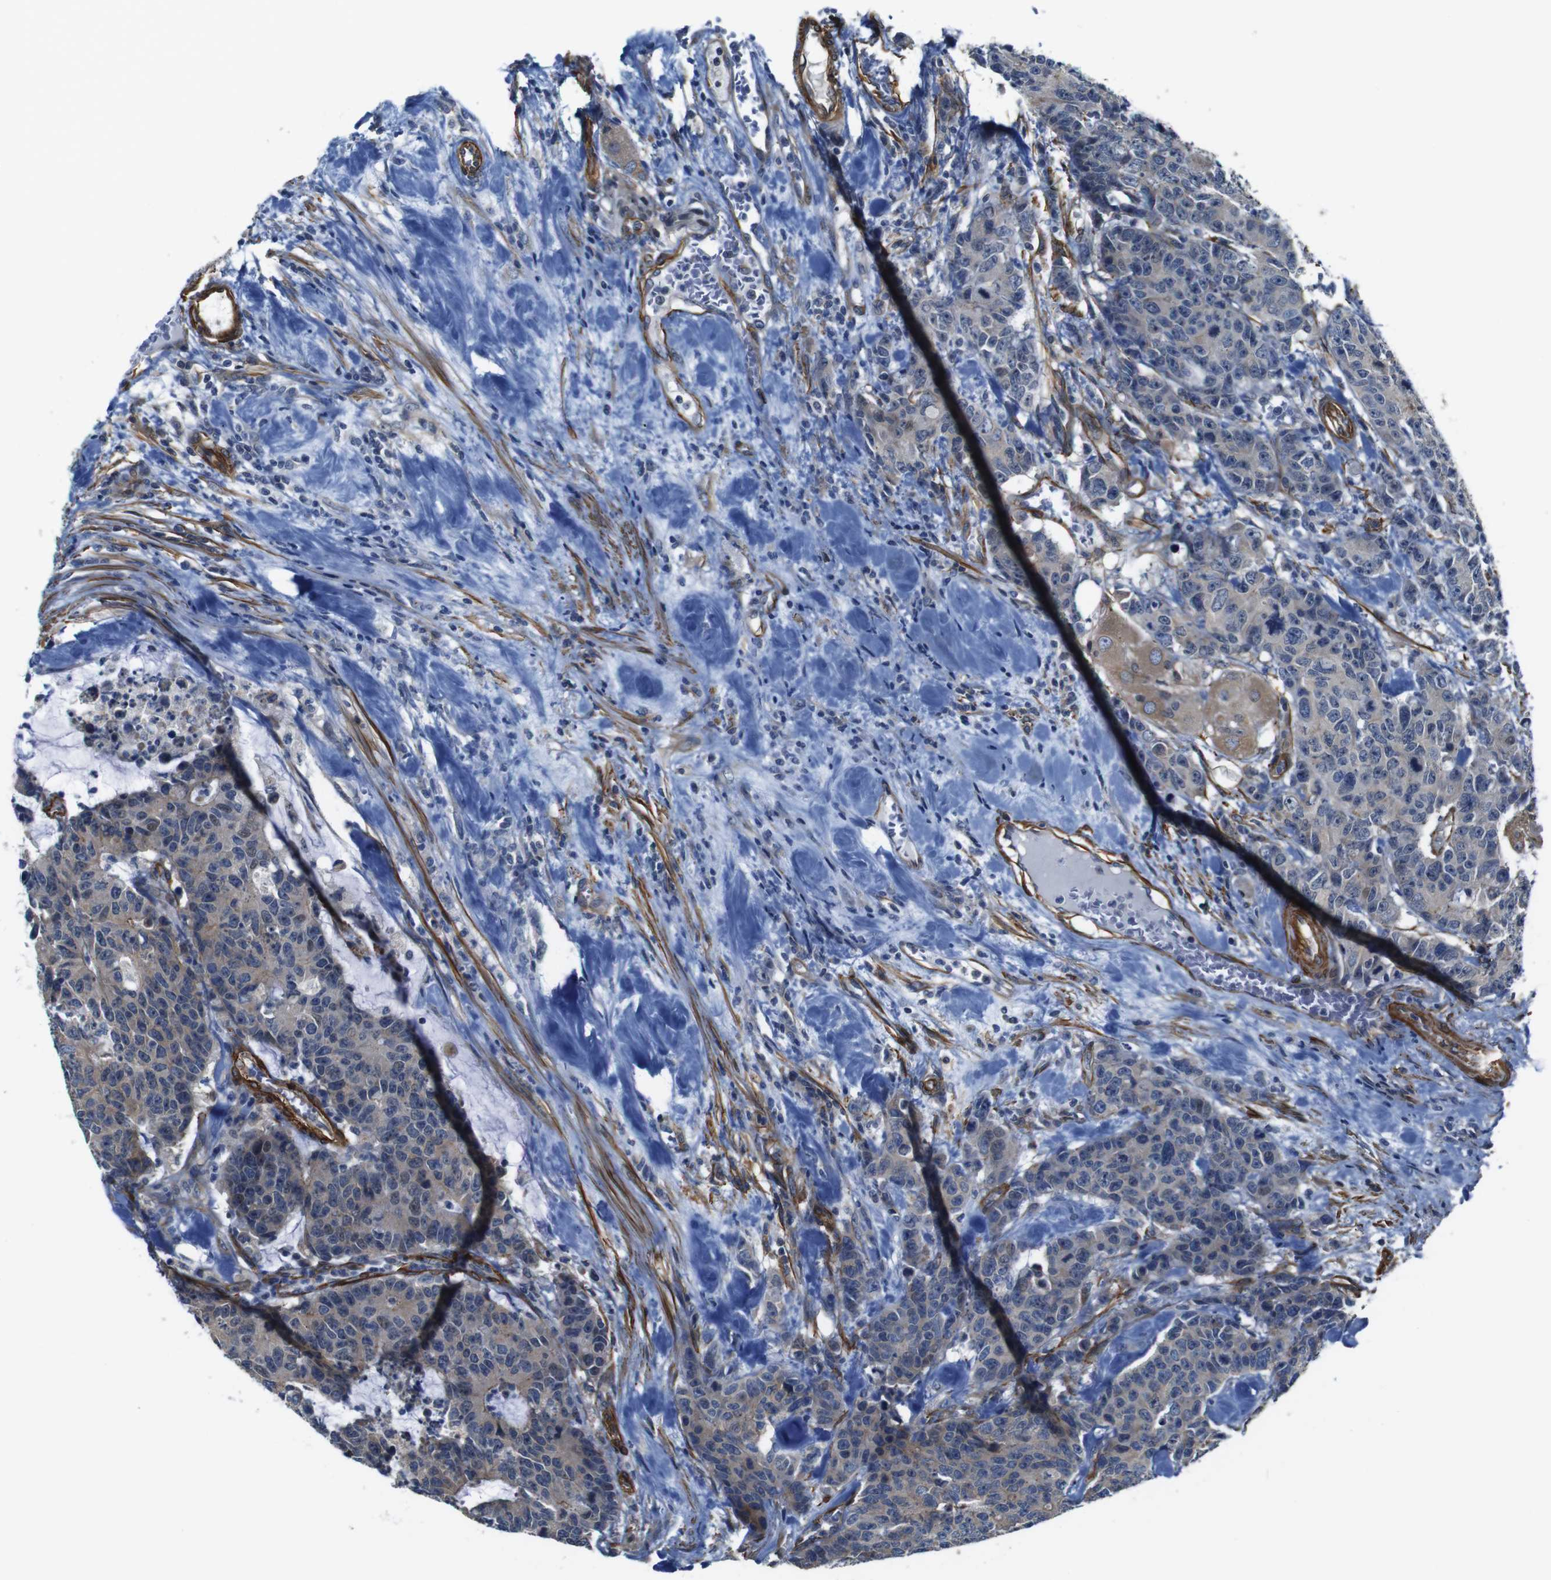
{"staining": {"intensity": "weak", "quantity": ">75%", "location": "cytoplasmic/membranous,nuclear"}, "tissue": "colorectal cancer", "cell_type": "Tumor cells", "image_type": "cancer", "snomed": [{"axis": "morphology", "description": "Adenocarcinoma, NOS"}, {"axis": "topography", "description": "Colon"}], "caption": "Immunohistochemistry (IHC) micrograph of human colorectal cancer stained for a protein (brown), which displays low levels of weak cytoplasmic/membranous and nuclear staining in approximately >75% of tumor cells.", "gene": "GGT7", "patient": {"sex": "female", "age": 86}}